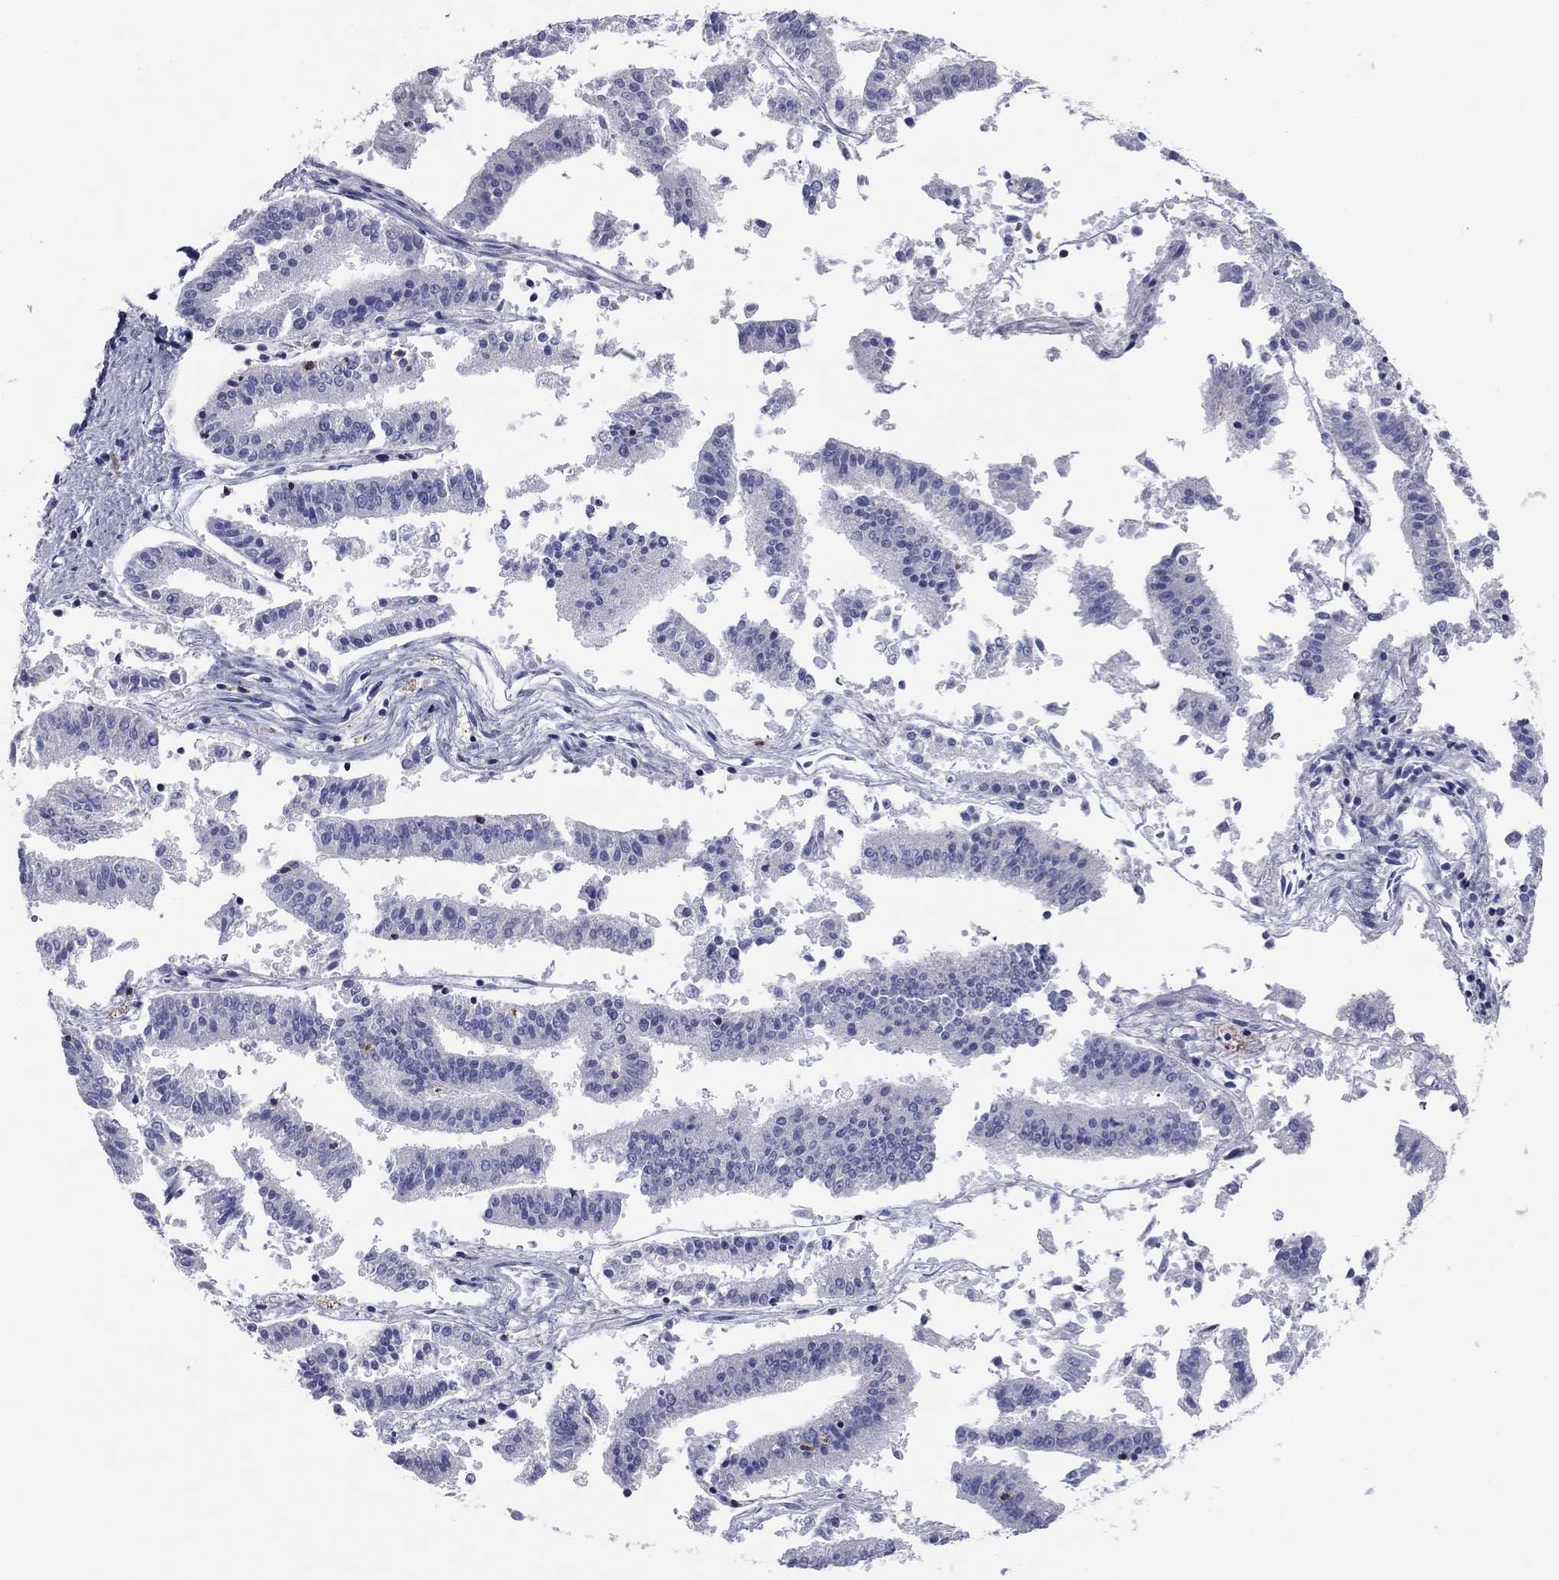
{"staining": {"intensity": "negative", "quantity": "none", "location": "none"}, "tissue": "endometrial cancer", "cell_type": "Tumor cells", "image_type": "cancer", "snomed": [{"axis": "morphology", "description": "Adenocarcinoma, NOS"}, {"axis": "topography", "description": "Endometrium"}], "caption": "Immunohistochemical staining of human endometrial adenocarcinoma demonstrates no significant positivity in tumor cells. (Brightfield microscopy of DAB immunohistochemistry at high magnification).", "gene": "ITGAE", "patient": {"sex": "female", "age": 66}}